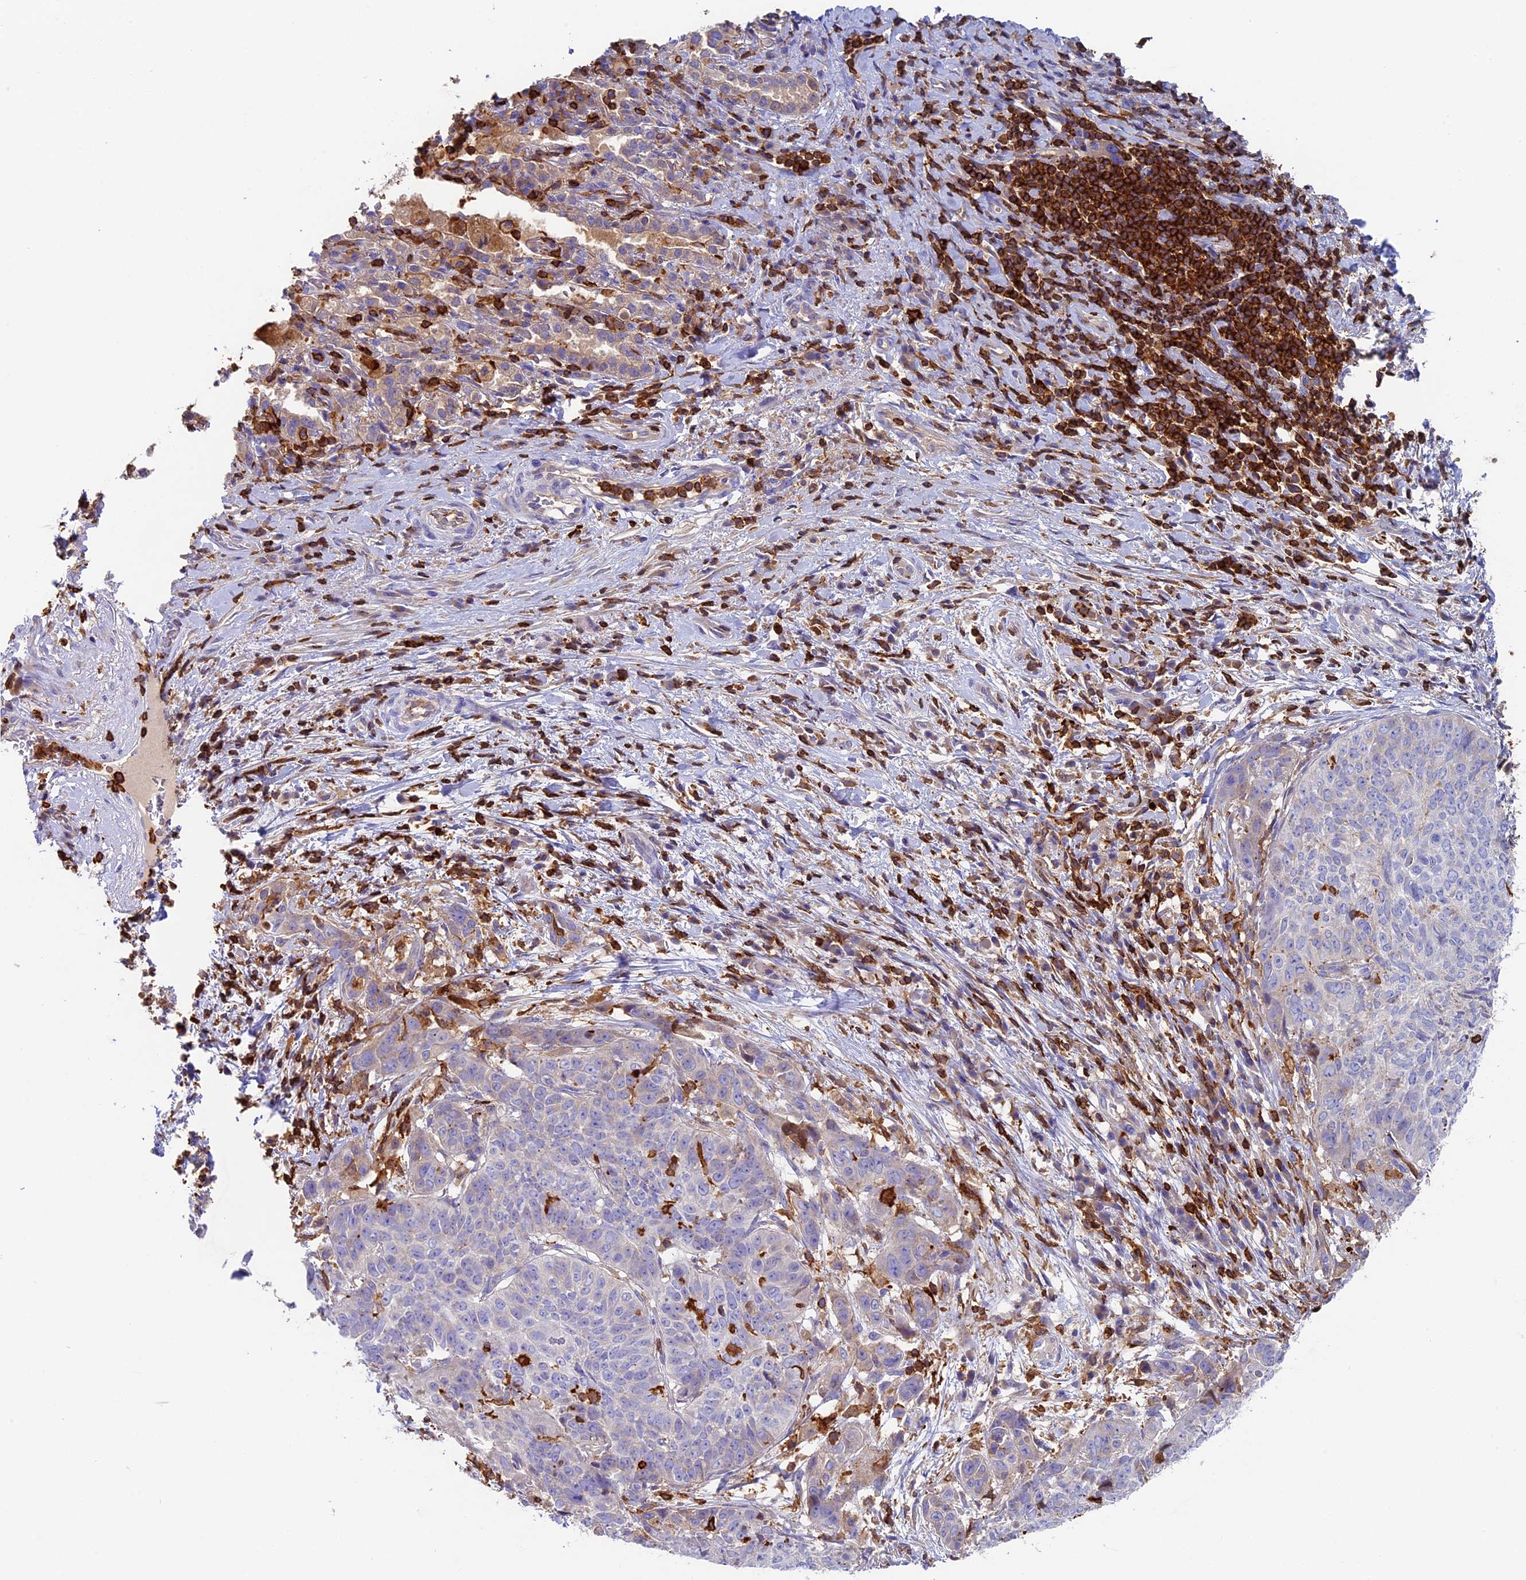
{"staining": {"intensity": "negative", "quantity": "none", "location": "none"}, "tissue": "adipose tissue", "cell_type": "Adipocytes", "image_type": "normal", "snomed": [{"axis": "morphology", "description": "Normal tissue, NOS"}, {"axis": "morphology", "description": "Squamous cell carcinoma, NOS"}, {"axis": "topography", "description": "Bronchus"}, {"axis": "topography", "description": "Lung"}], "caption": "DAB immunohistochemical staining of benign adipose tissue exhibits no significant positivity in adipocytes. (Stains: DAB (3,3'-diaminobenzidine) immunohistochemistry (IHC) with hematoxylin counter stain, Microscopy: brightfield microscopy at high magnification).", "gene": "ADAT1", "patient": {"sex": "male", "age": 64}}